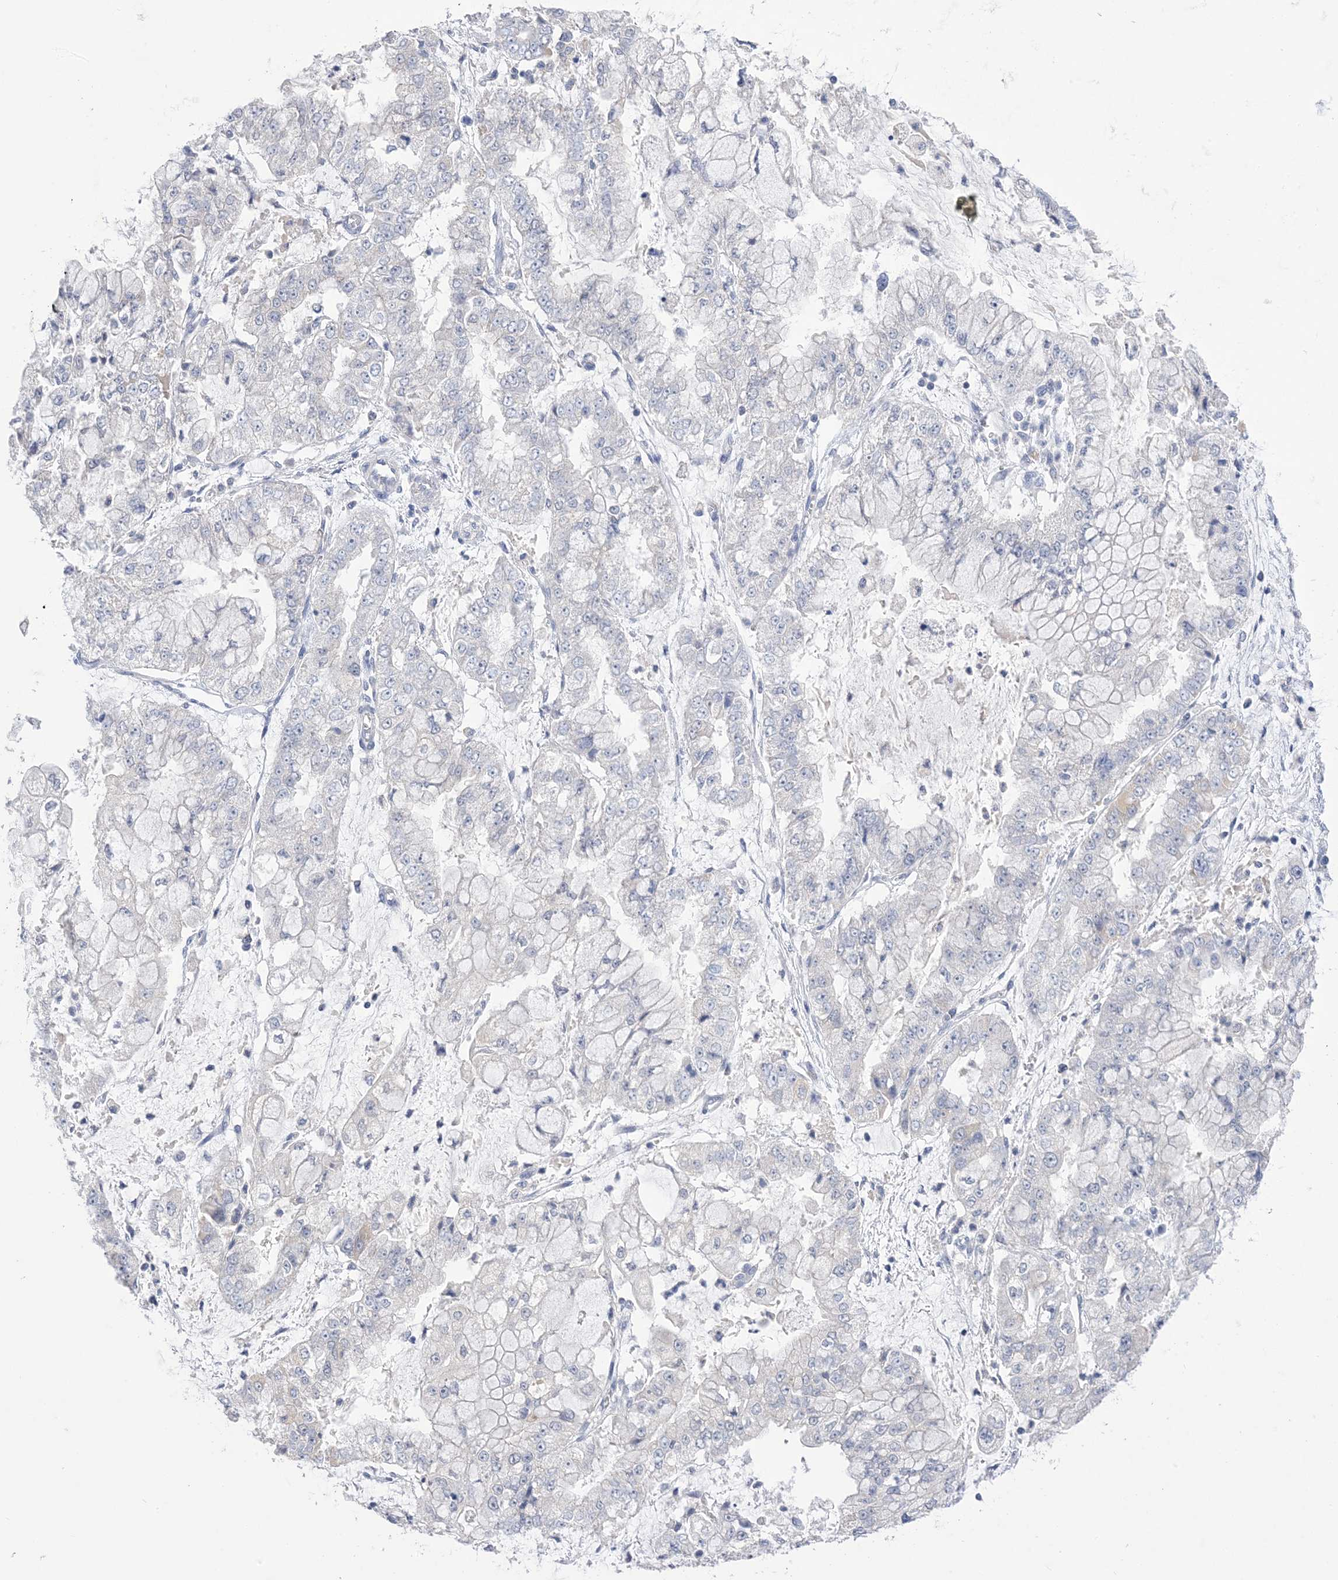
{"staining": {"intensity": "negative", "quantity": "none", "location": "none"}, "tissue": "stomach cancer", "cell_type": "Tumor cells", "image_type": "cancer", "snomed": [{"axis": "morphology", "description": "Adenocarcinoma, NOS"}, {"axis": "topography", "description": "Stomach"}], "caption": "The photomicrograph shows no significant expression in tumor cells of stomach adenocarcinoma.", "gene": "DSC3", "patient": {"sex": "male", "age": 76}}